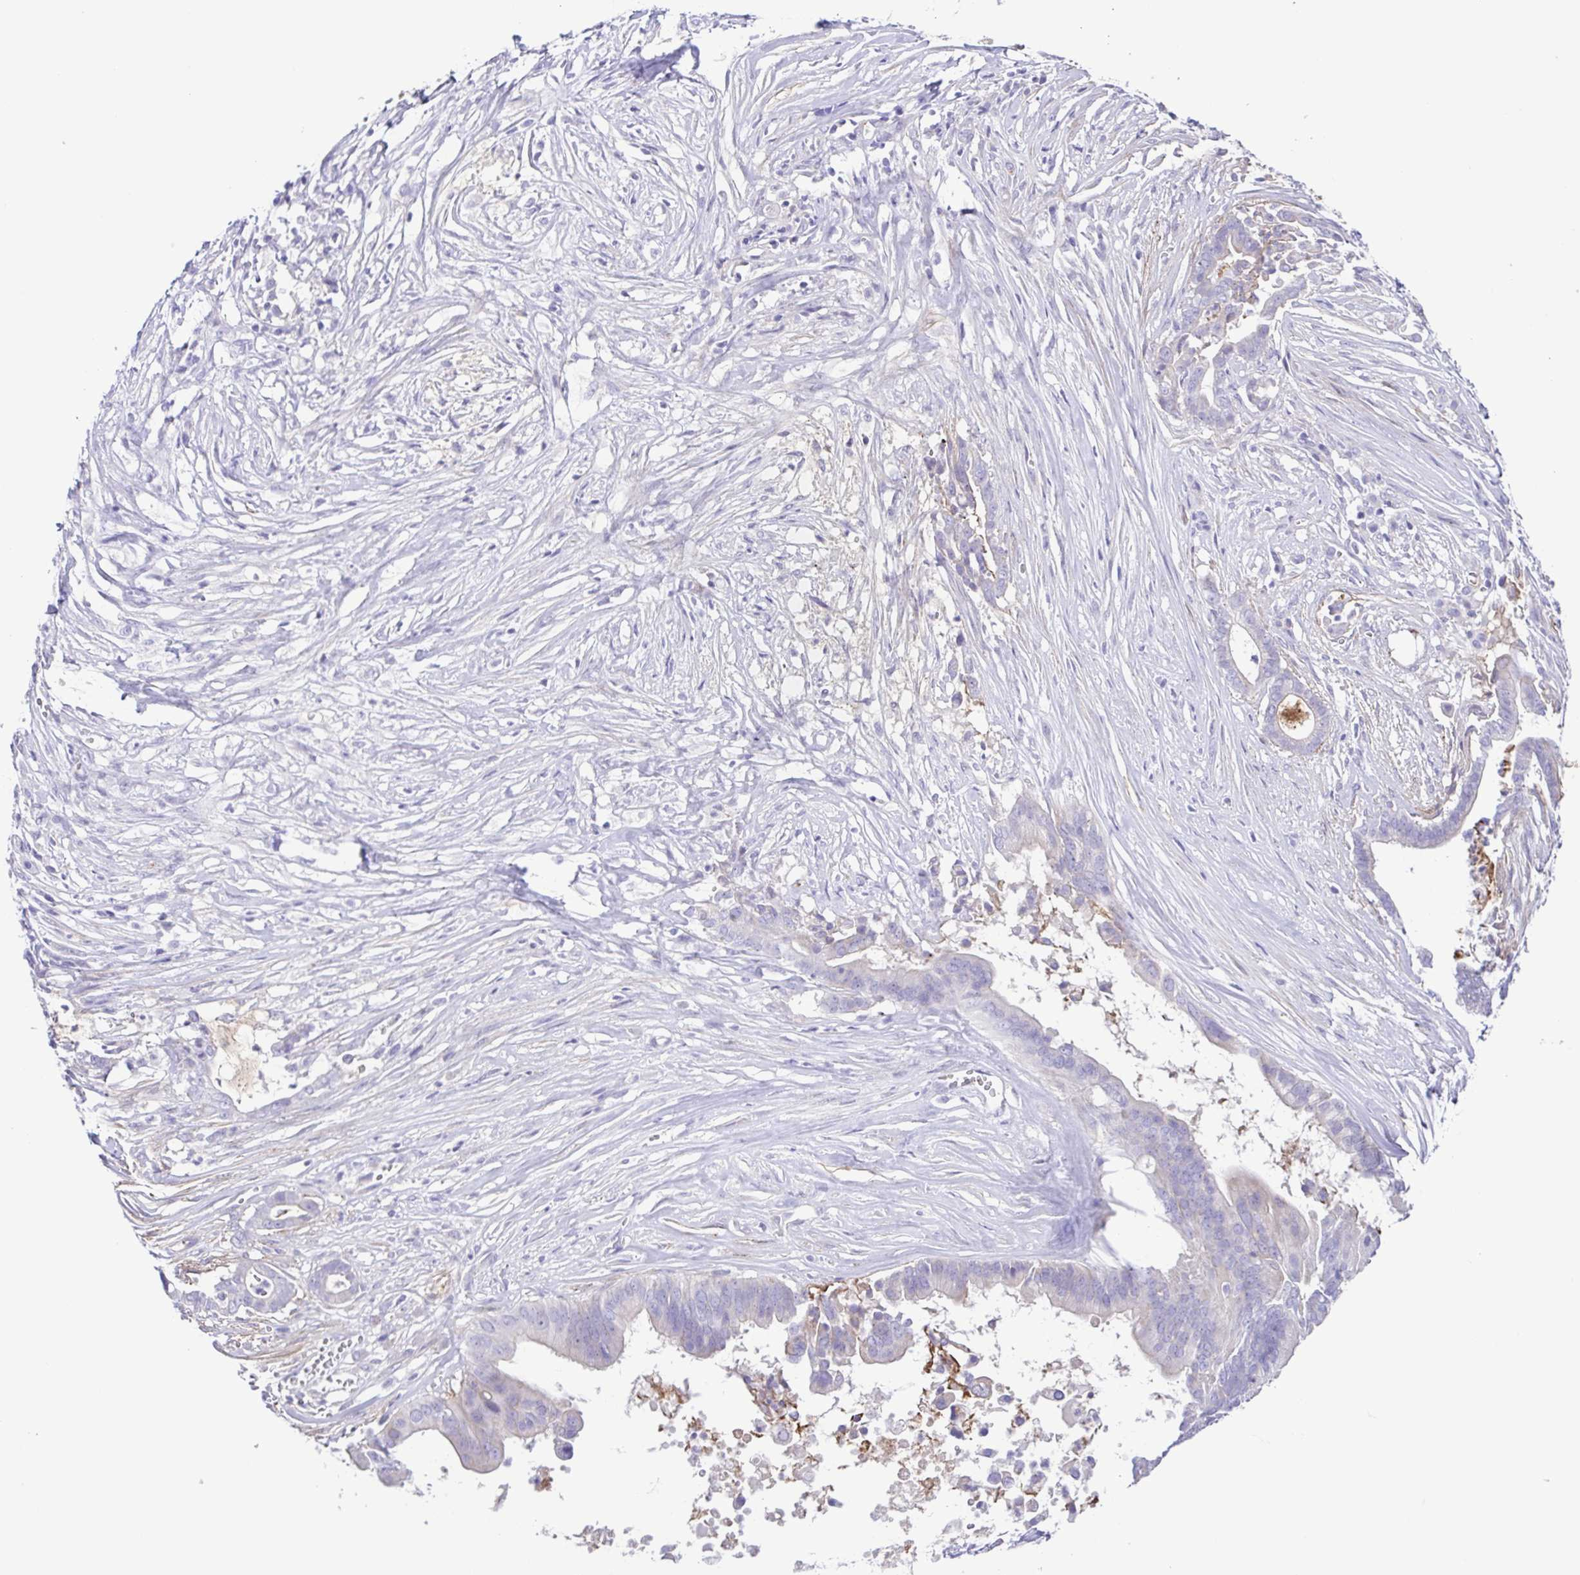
{"staining": {"intensity": "negative", "quantity": "none", "location": "none"}, "tissue": "pancreatic cancer", "cell_type": "Tumor cells", "image_type": "cancer", "snomed": [{"axis": "morphology", "description": "Adenocarcinoma, NOS"}, {"axis": "topography", "description": "Pancreas"}], "caption": "DAB immunohistochemical staining of human adenocarcinoma (pancreatic) shows no significant expression in tumor cells. (Stains: DAB (3,3'-diaminobenzidine) immunohistochemistry with hematoxylin counter stain, Microscopy: brightfield microscopy at high magnification).", "gene": "GABBR2", "patient": {"sex": "male", "age": 61}}